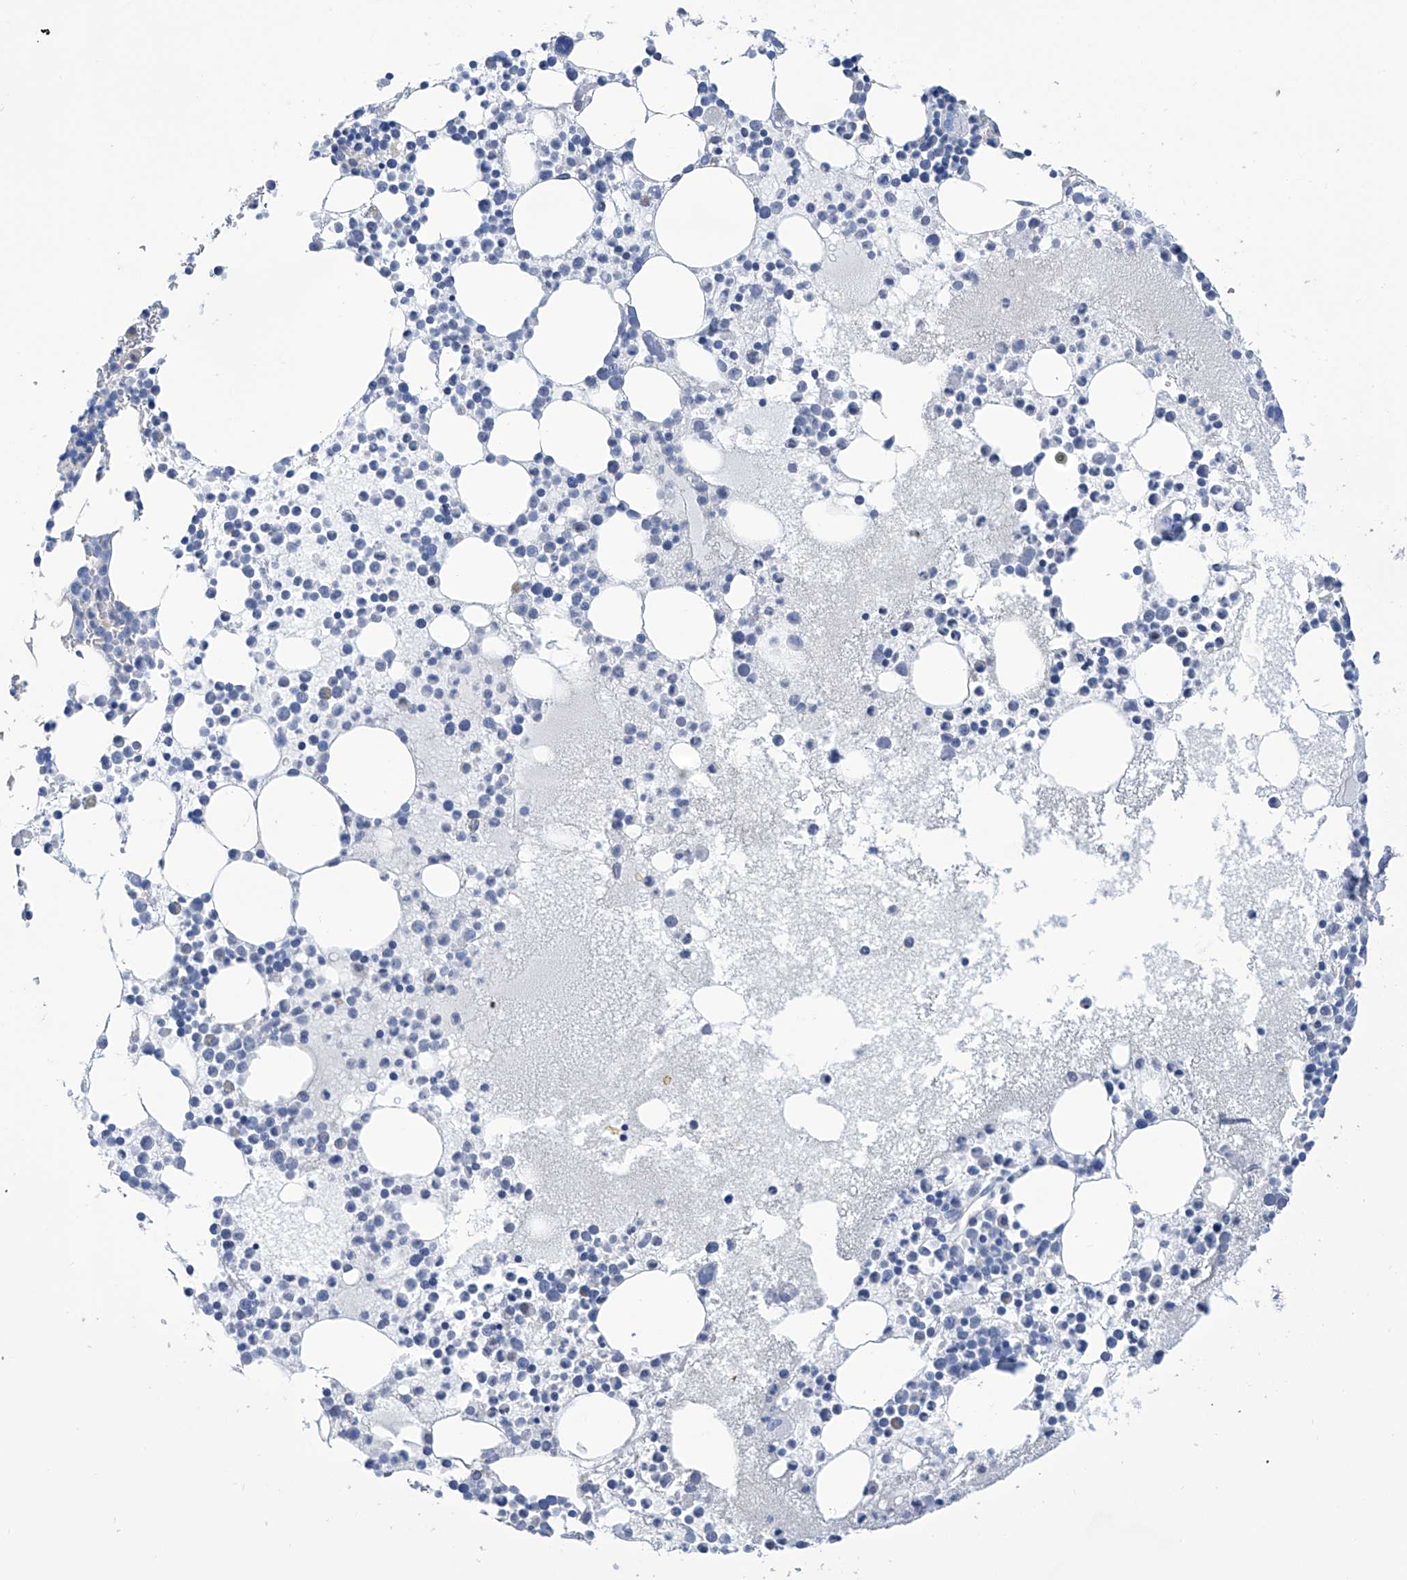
{"staining": {"intensity": "negative", "quantity": "none", "location": "none"}, "tissue": "bone marrow", "cell_type": "Hematopoietic cells", "image_type": "normal", "snomed": [{"axis": "morphology", "description": "Normal tissue, NOS"}, {"axis": "topography", "description": "Bone marrow"}], "caption": "IHC image of unremarkable bone marrow stained for a protein (brown), which displays no positivity in hematopoietic cells.", "gene": "PGM3", "patient": {"sex": "female", "age": 78}}